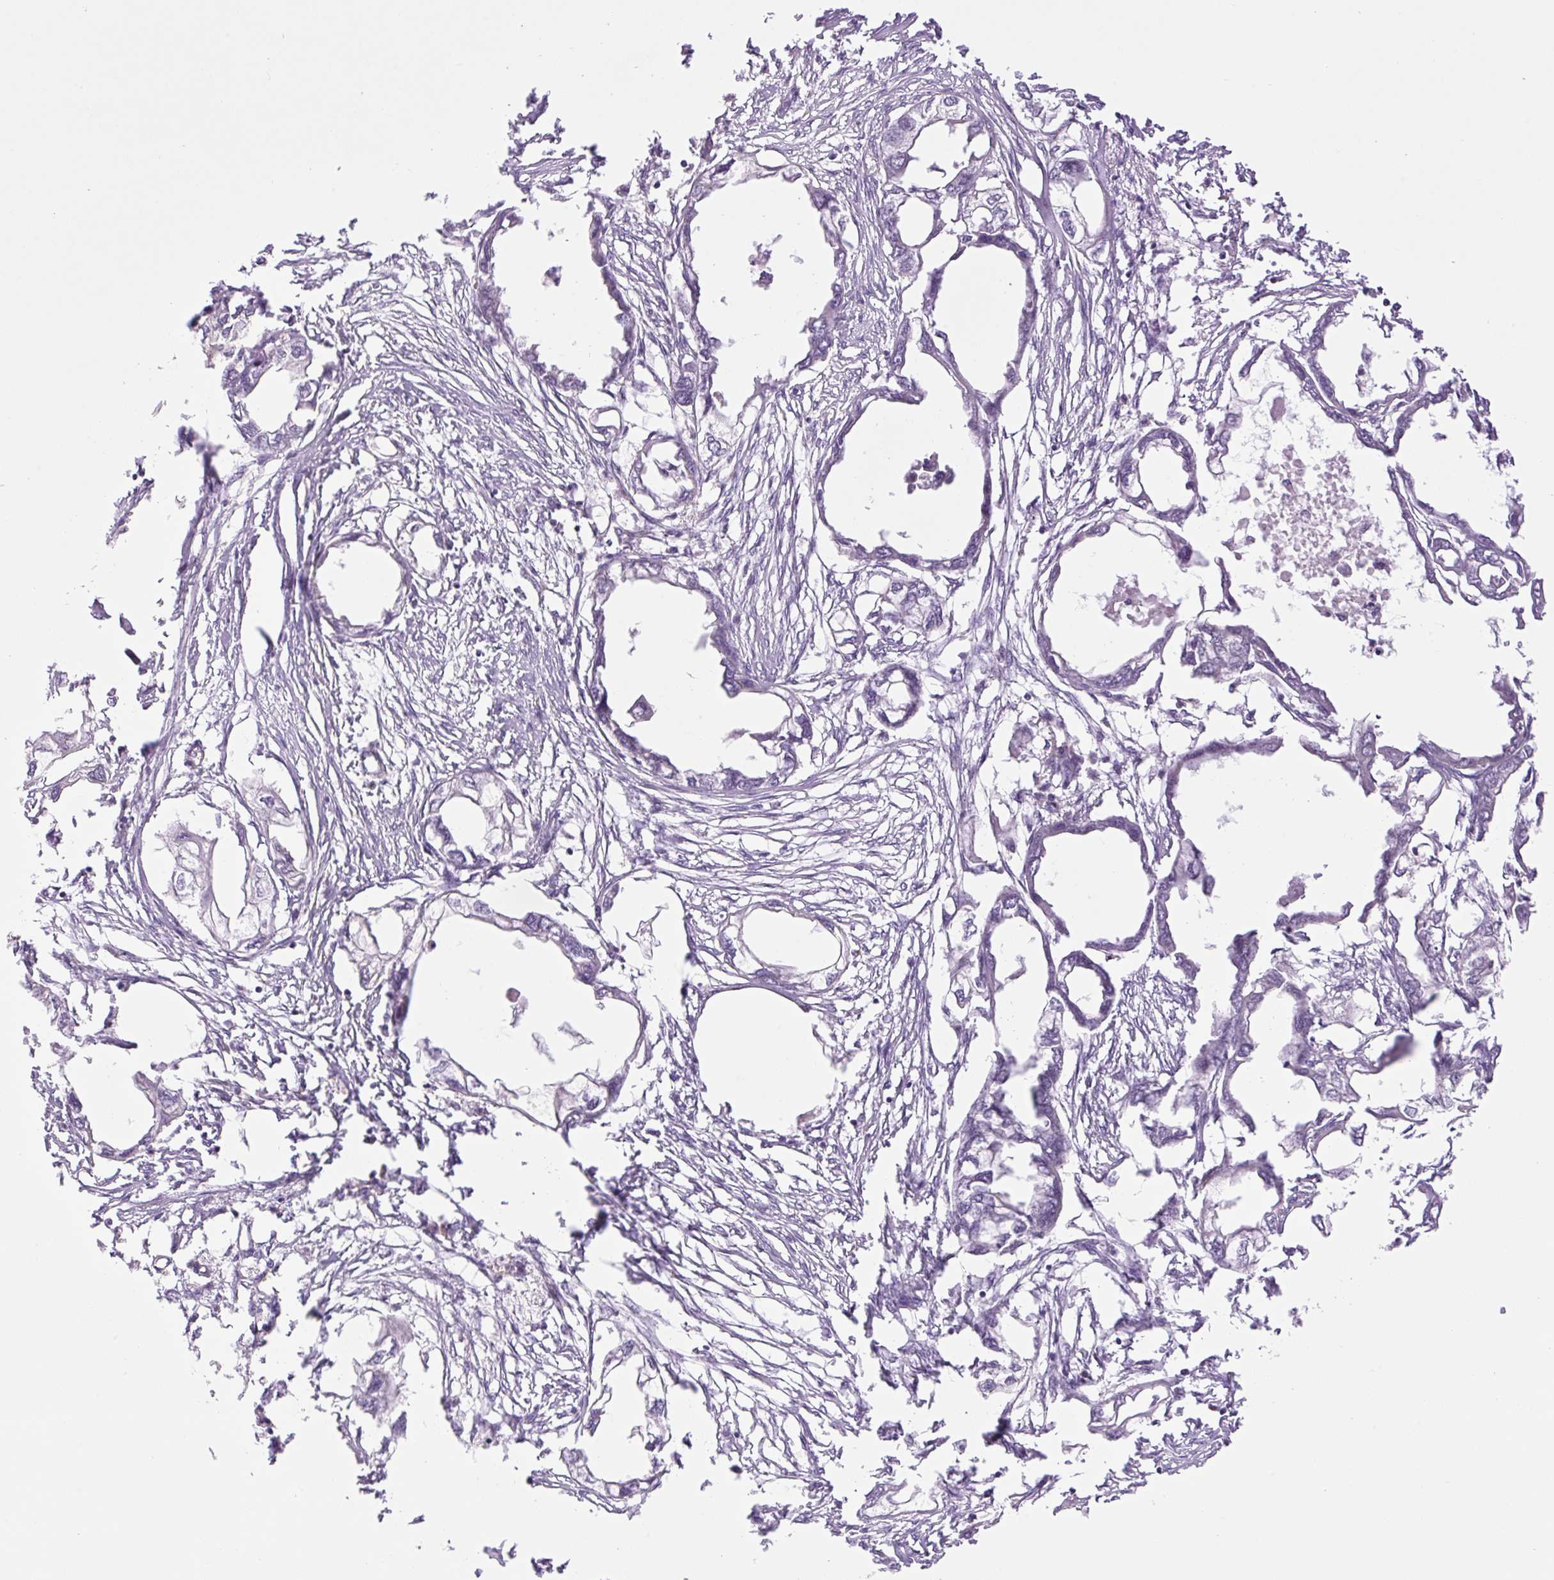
{"staining": {"intensity": "negative", "quantity": "none", "location": "none"}, "tissue": "endometrial cancer", "cell_type": "Tumor cells", "image_type": "cancer", "snomed": [{"axis": "morphology", "description": "Adenocarcinoma, NOS"}, {"axis": "morphology", "description": "Adenocarcinoma, metastatic, NOS"}, {"axis": "topography", "description": "Adipose tissue"}, {"axis": "topography", "description": "Endometrium"}], "caption": "Protein analysis of endometrial cancer shows no significant staining in tumor cells.", "gene": "ZNF417", "patient": {"sex": "female", "age": 67}}